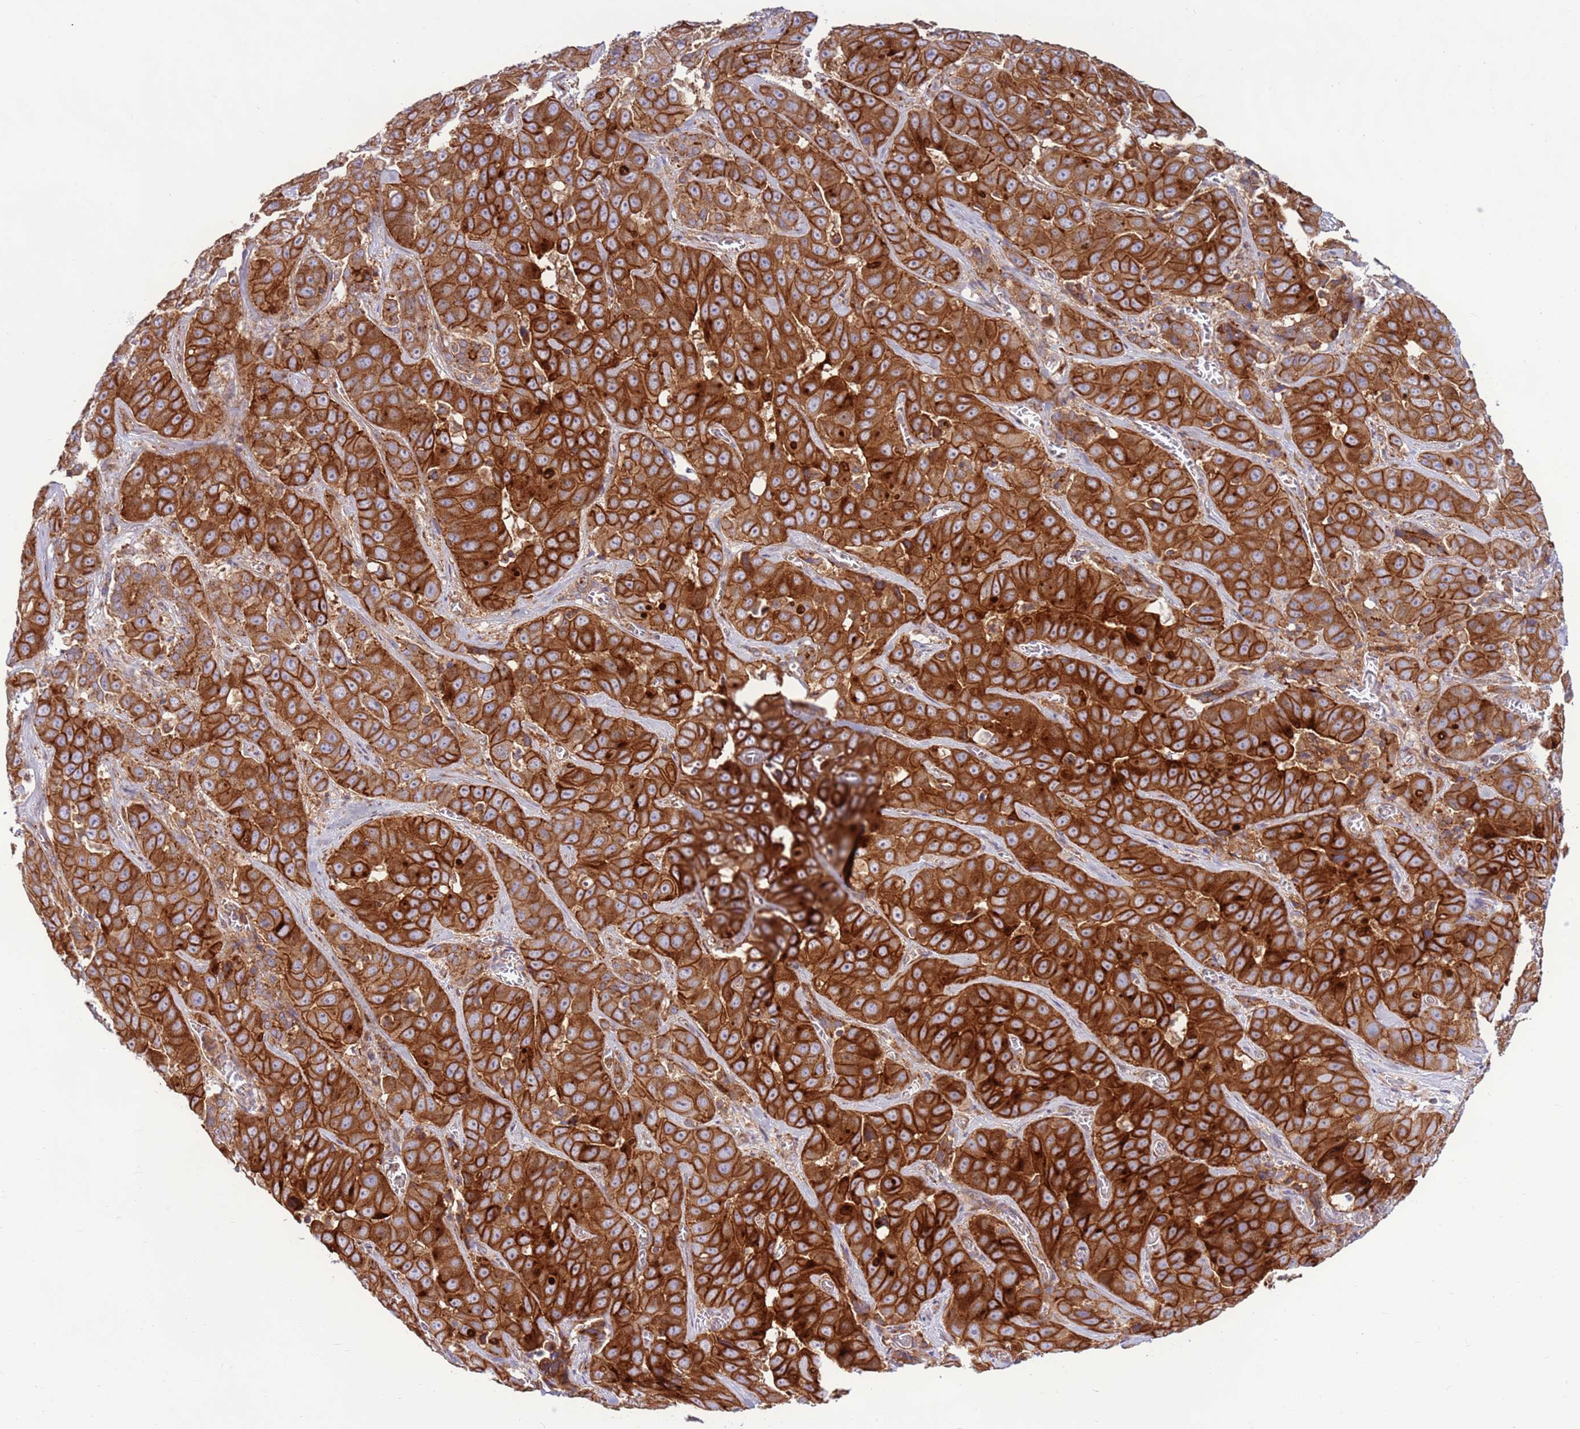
{"staining": {"intensity": "strong", "quantity": ">75%", "location": "cytoplasmic/membranous"}, "tissue": "liver cancer", "cell_type": "Tumor cells", "image_type": "cancer", "snomed": [{"axis": "morphology", "description": "Cholangiocarcinoma"}, {"axis": "topography", "description": "Liver"}], "caption": "Human liver cholangiocarcinoma stained for a protein (brown) demonstrates strong cytoplasmic/membranous positive positivity in approximately >75% of tumor cells.", "gene": "DDX19B", "patient": {"sex": "female", "age": 52}}